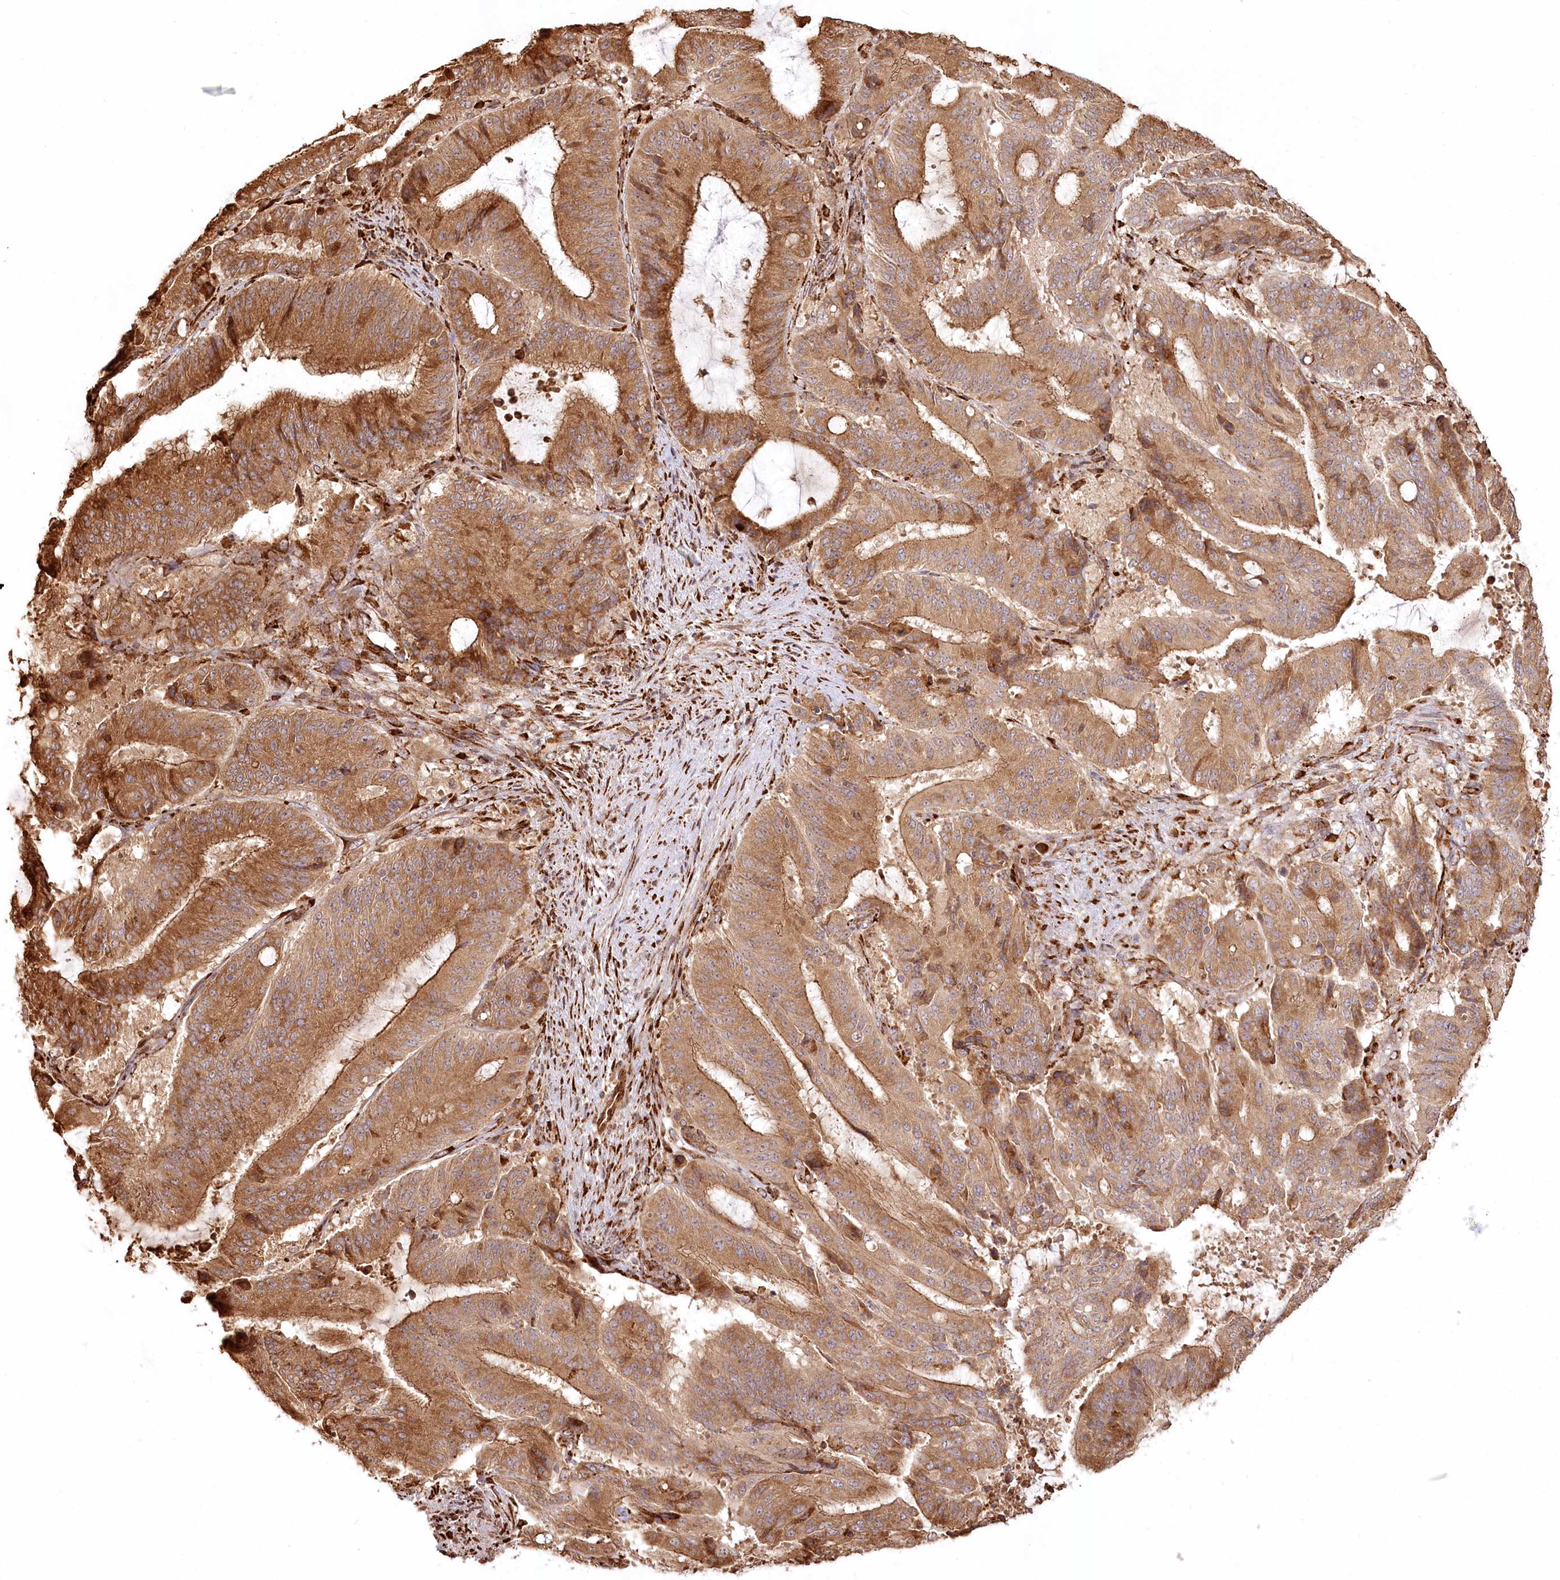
{"staining": {"intensity": "moderate", "quantity": ">75%", "location": "cytoplasmic/membranous"}, "tissue": "liver cancer", "cell_type": "Tumor cells", "image_type": "cancer", "snomed": [{"axis": "morphology", "description": "Normal tissue, NOS"}, {"axis": "morphology", "description": "Cholangiocarcinoma"}, {"axis": "topography", "description": "Liver"}, {"axis": "topography", "description": "Peripheral nerve tissue"}], "caption": "Protein staining shows moderate cytoplasmic/membranous positivity in about >75% of tumor cells in cholangiocarcinoma (liver).", "gene": "FAM13A", "patient": {"sex": "female", "age": 73}}